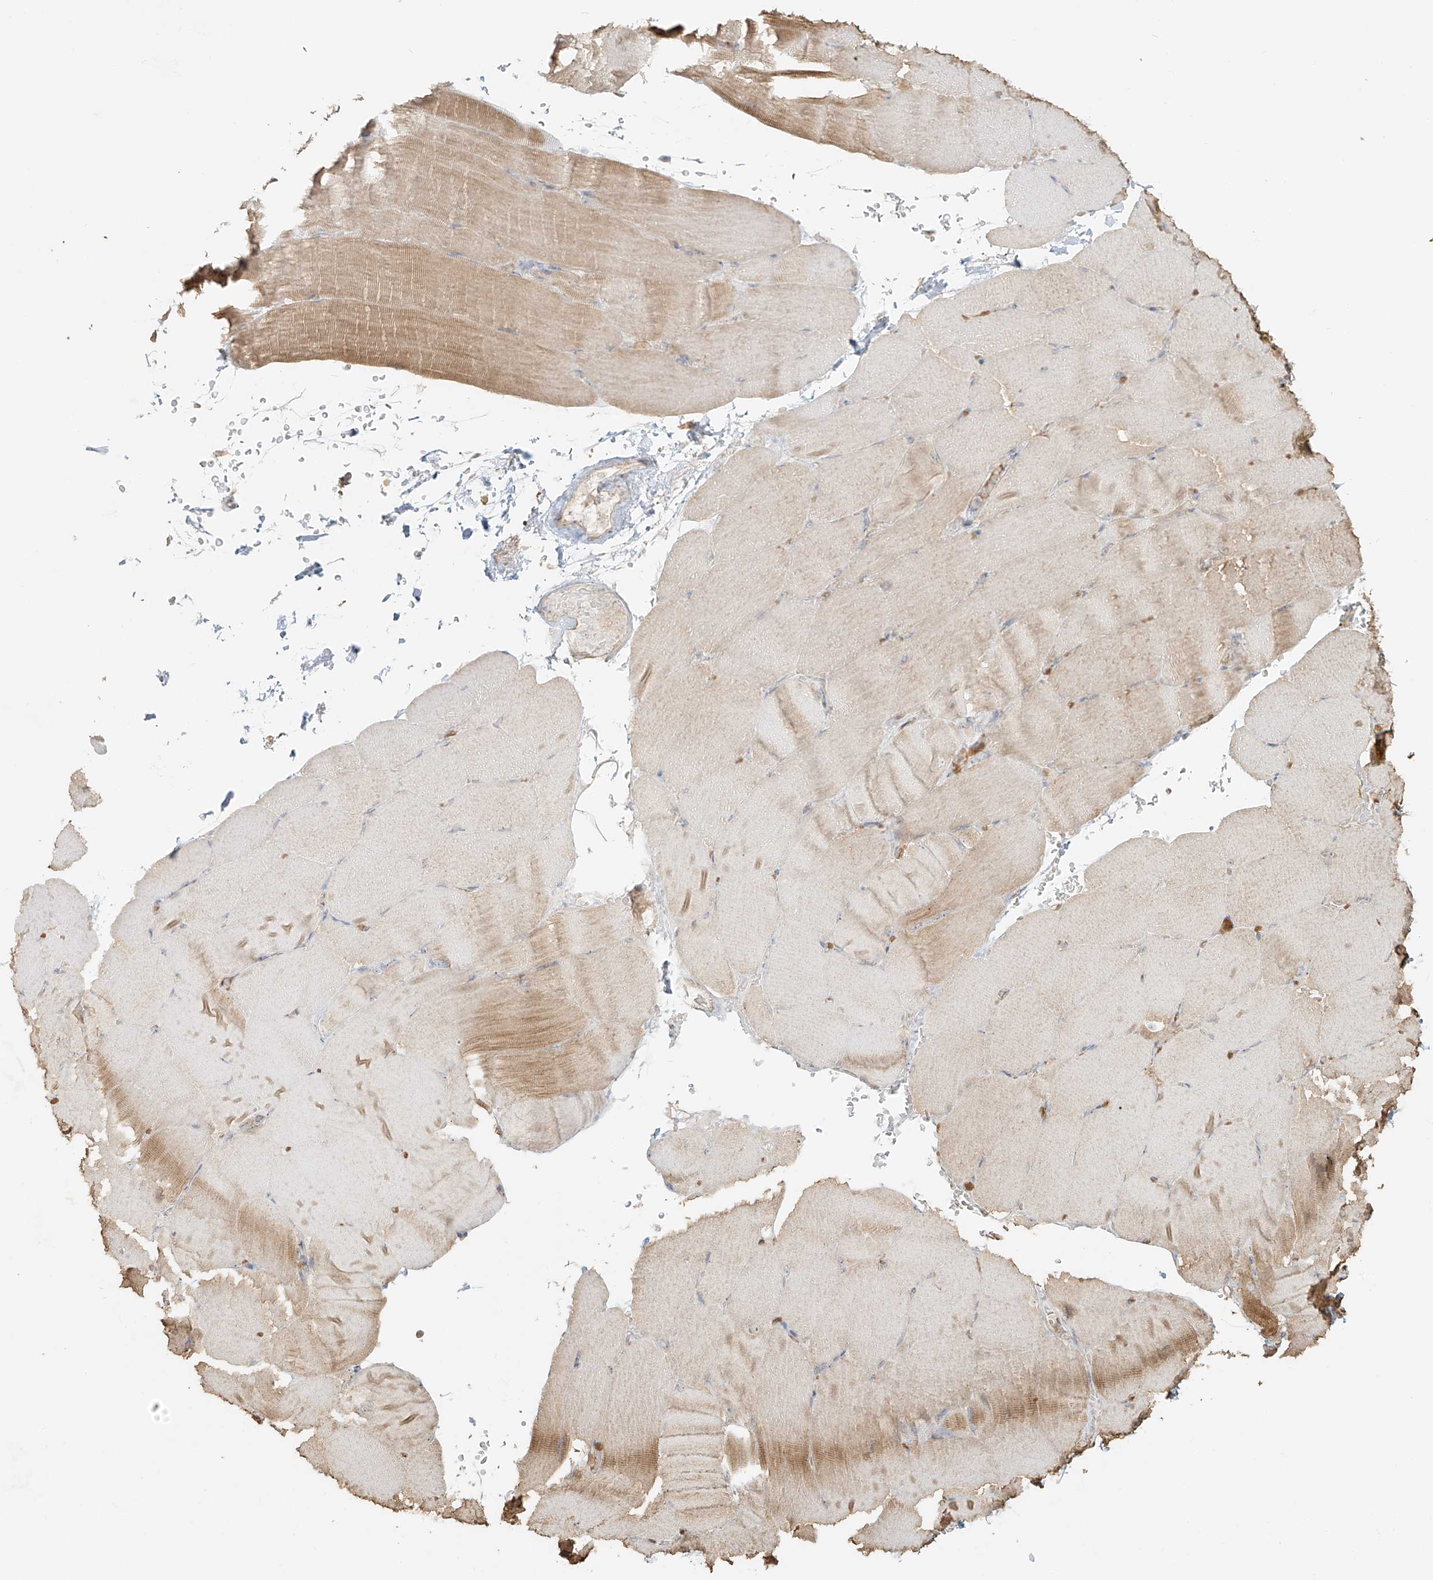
{"staining": {"intensity": "weak", "quantity": "<25%", "location": "cytoplasmic/membranous"}, "tissue": "skeletal muscle", "cell_type": "Myocytes", "image_type": "normal", "snomed": [{"axis": "morphology", "description": "Normal tissue, NOS"}, {"axis": "topography", "description": "Skeletal muscle"}, {"axis": "topography", "description": "Parathyroid gland"}], "caption": "Immunohistochemistry image of unremarkable skeletal muscle: skeletal muscle stained with DAB (3,3'-diaminobenzidine) exhibits no significant protein expression in myocytes.", "gene": "NPHS1", "patient": {"sex": "female", "age": 37}}